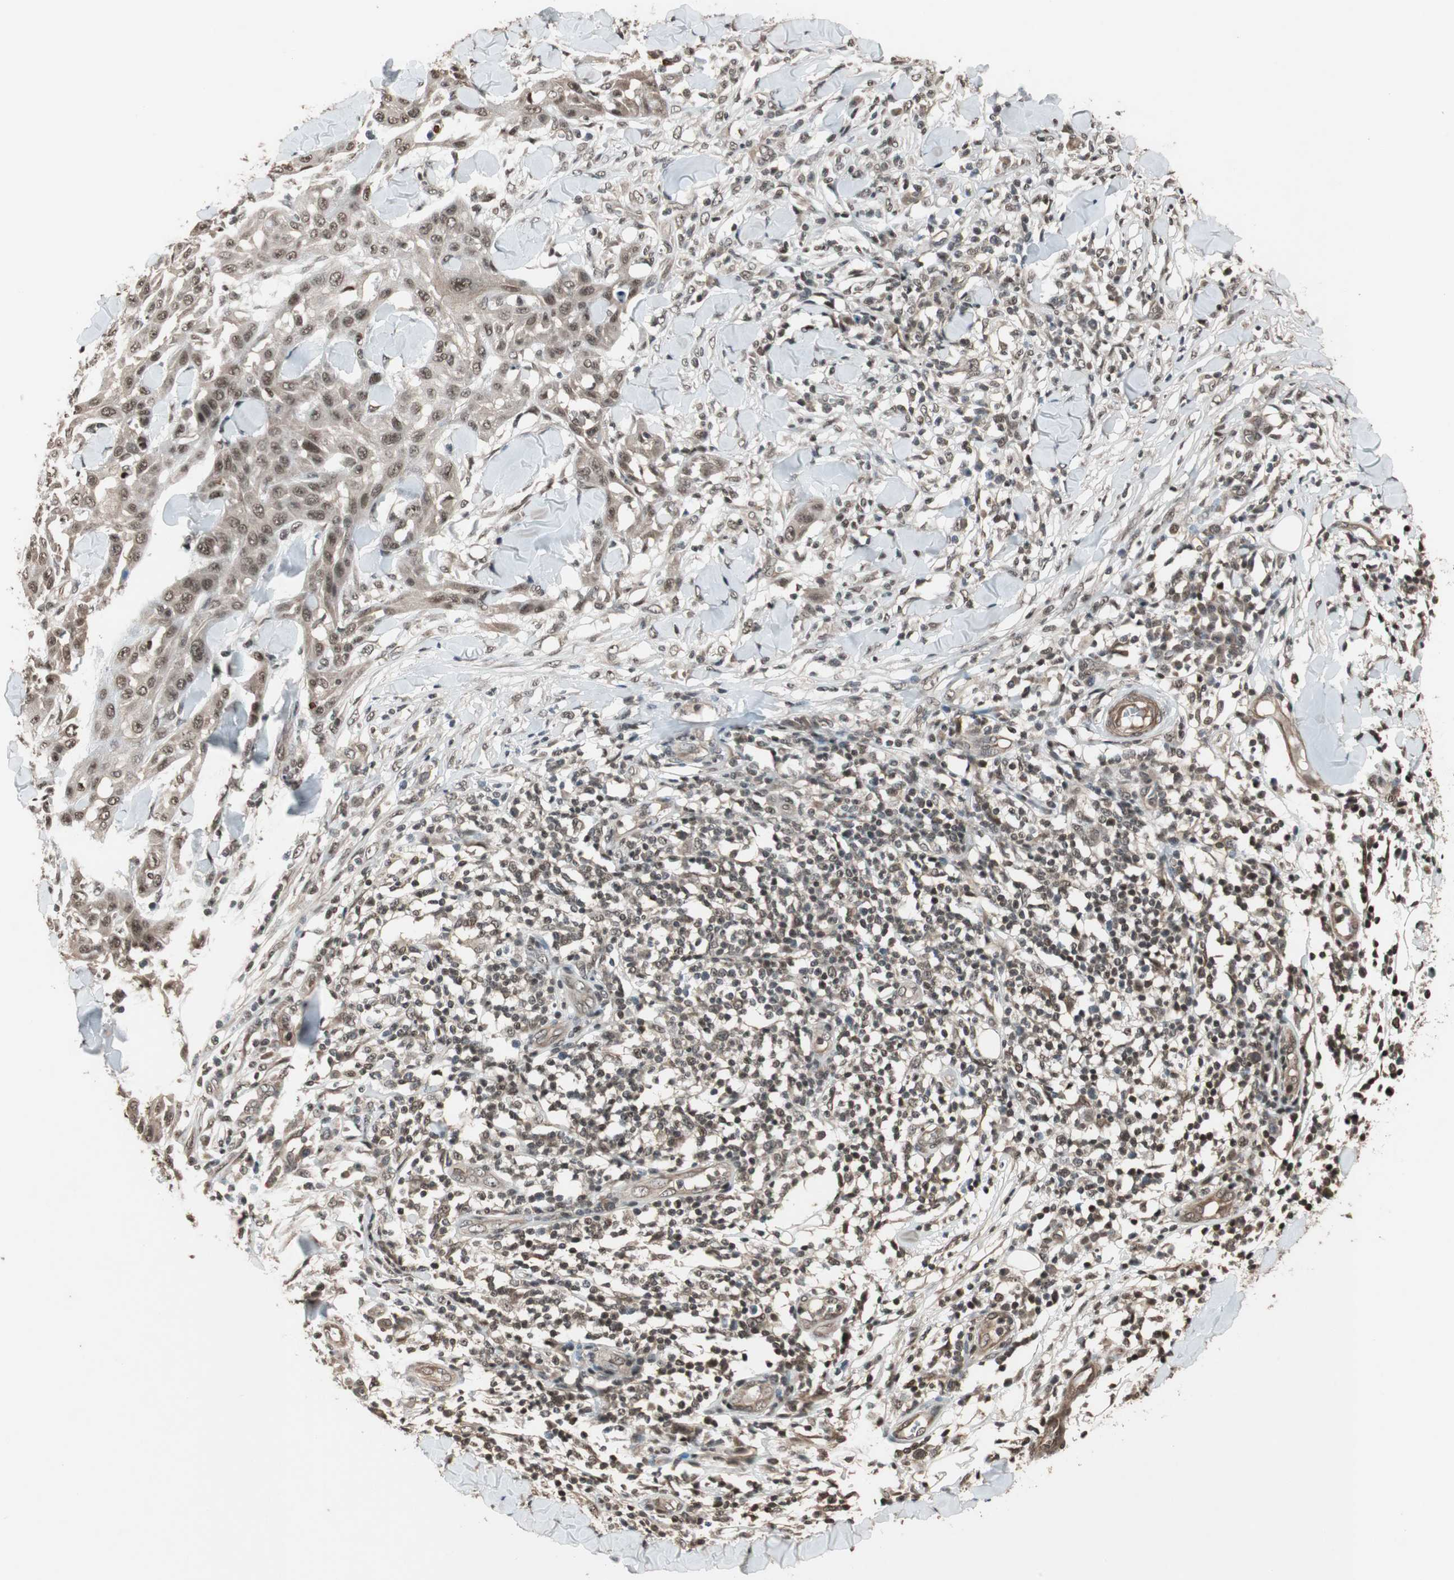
{"staining": {"intensity": "weak", "quantity": "25%-75%", "location": "nuclear"}, "tissue": "skin cancer", "cell_type": "Tumor cells", "image_type": "cancer", "snomed": [{"axis": "morphology", "description": "Squamous cell carcinoma, NOS"}, {"axis": "topography", "description": "Skin"}], "caption": "High-magnification brightfield microscopy of squamous cell carcinoma (skin) stained with DAB (3,3'-diaminobenzidine) (brown) and counterstained with hematoxylin (blue). tumor cells exhibit weak nuclear positivity is appreciated in approximately25%-75% of cells.", "gene": "DRAP1", "patient": {"sex": "male", "age": 24}}